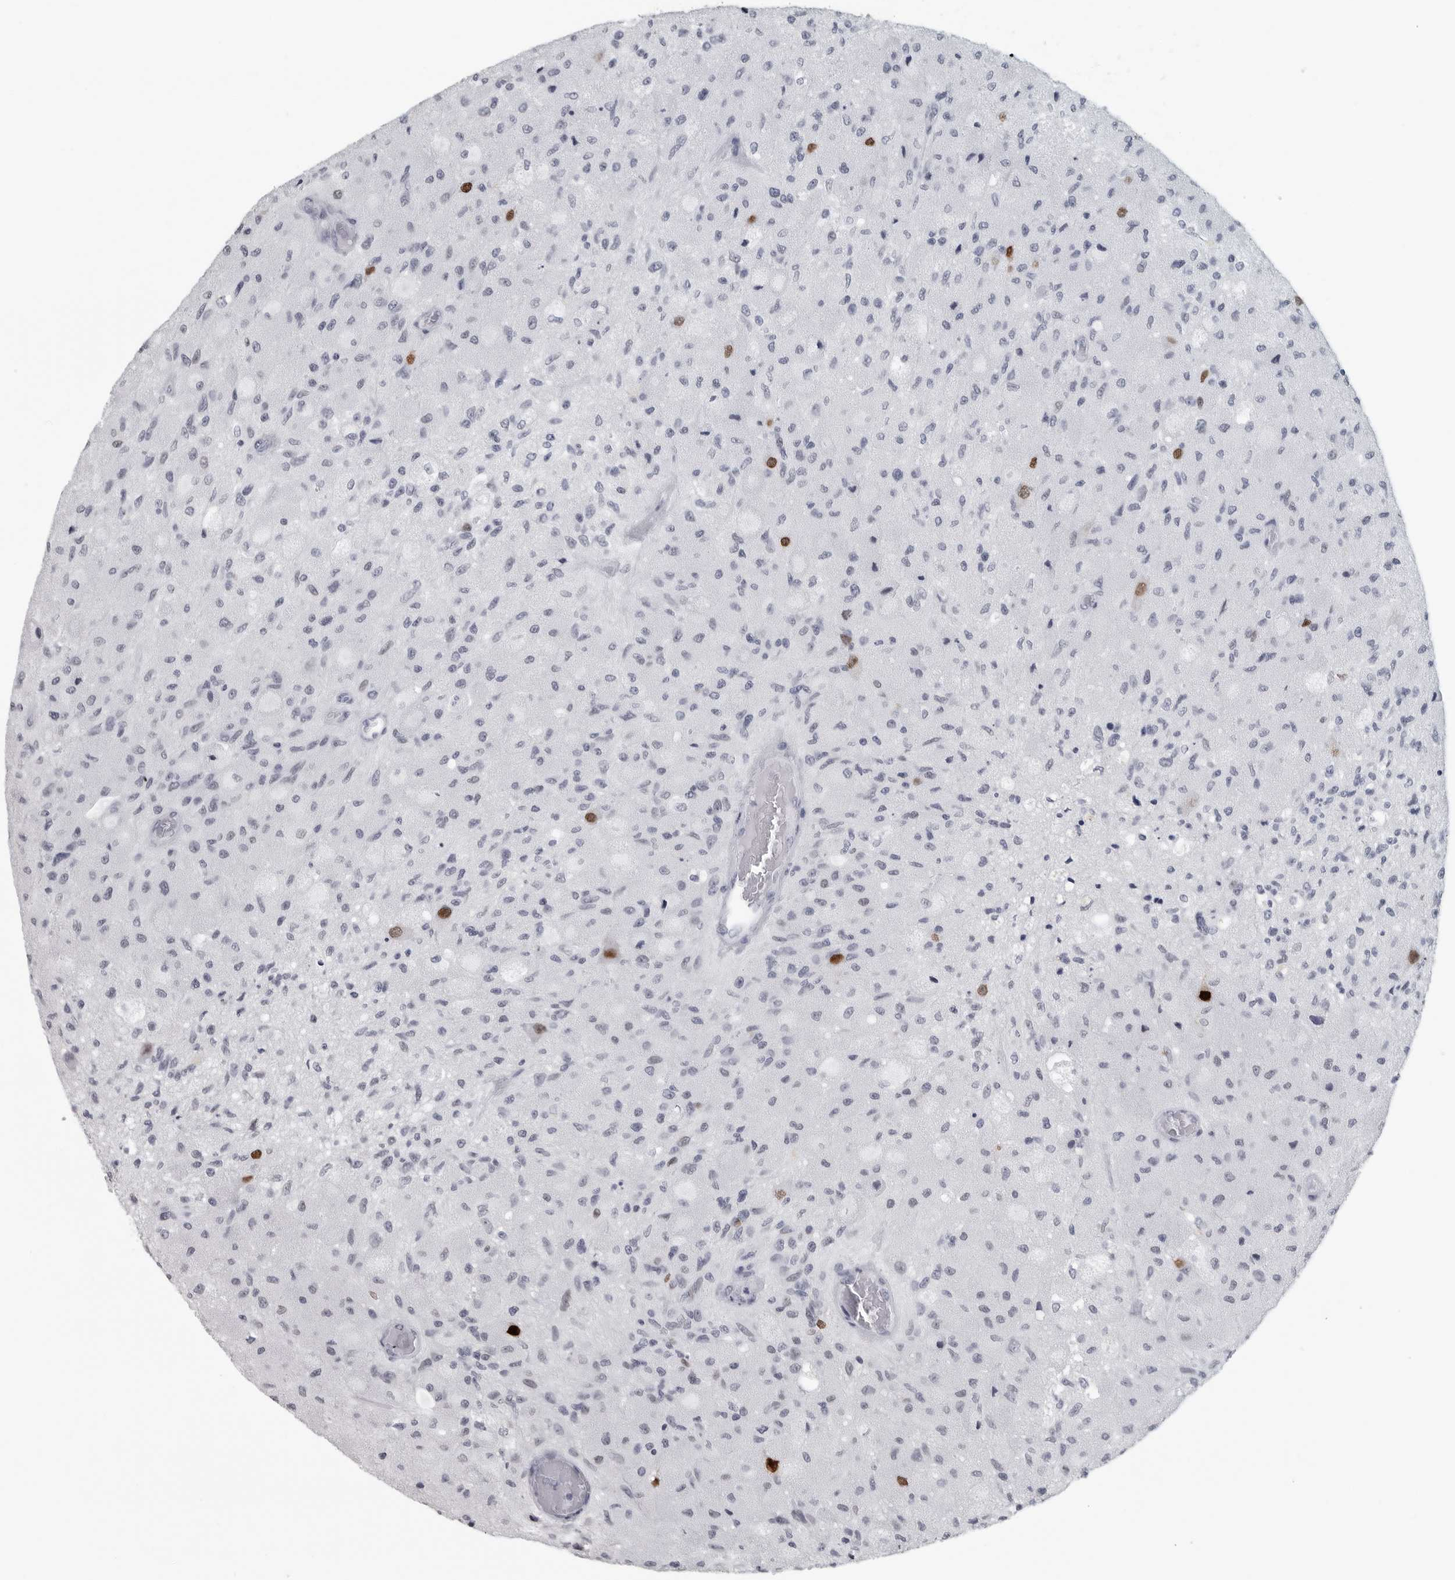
{"staining": {"intensity": "negative", "quantity": "none", "location": "none"}, "tissue": "glioma", "cell_type": "Tumor cells", "image_type": "cancer", "snomed": [{"axis": "morphology", "description": "Normal tissue, NOS"}, {"axis": "morphology", "description": "Glioma, malignant, High grade"}, {"axis": "topography", "description": "Cerebral cortex"}], "caption": "Tumor cells are negative for protein expression in human malignant high-grade glioma. The staining is performed using DAB (3,3'-diaminobenzidine) brown chromogen with nuclei counter-stained in using hematoxylin.", "gene": "SATB2", "patient": {"sex": "male", "age": 77}}